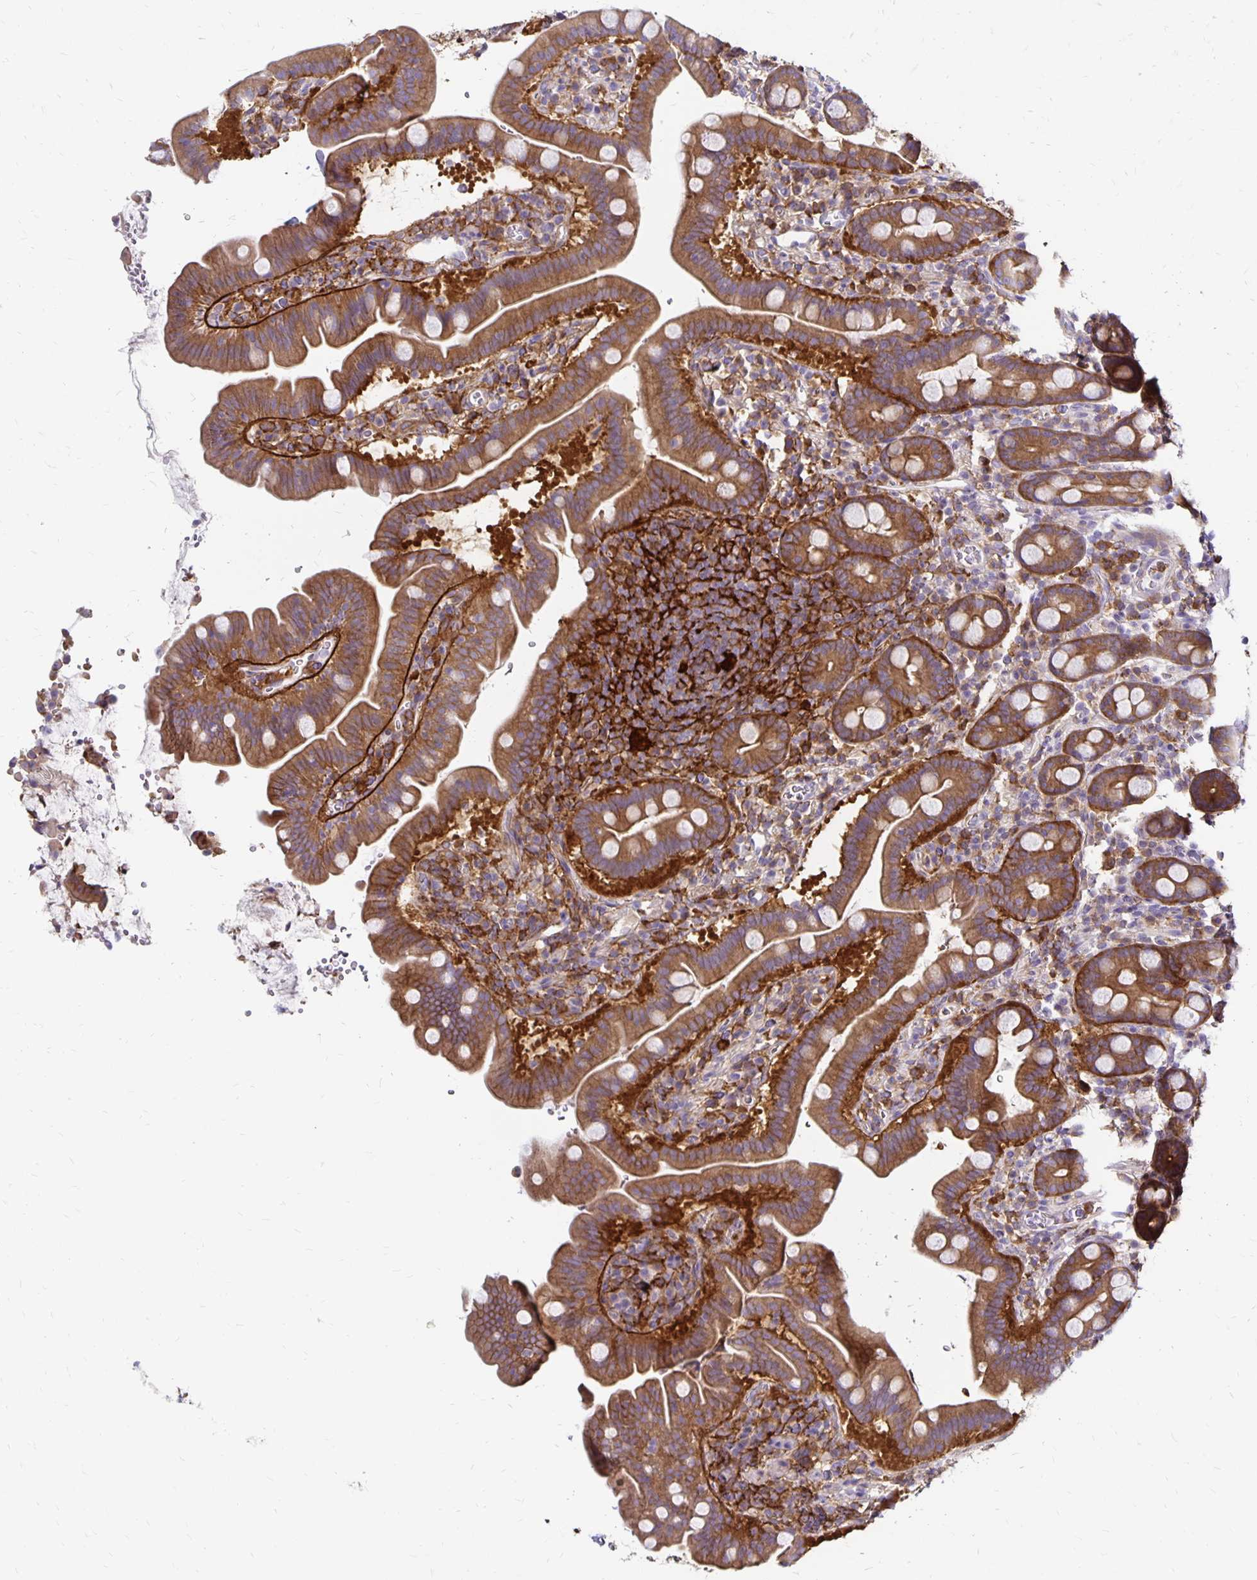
{"staining": {"intensity": "strong", "quantity": ">75%", "location": "cytoplasmic/membranous"}, "tissue": "small intestine", "cell_type": "Glandular cells", "image_type": "normal", "snomed": [{"axis": "morphology", "description": "Normal tissue, NOS"}, {"axis": "topography", "description": "Small intestine"}], "caption": "This histopathology image demonstrates immunohistochemistry staining of unremarkable small intestine, with high strong cytoplasmic/membranous positivity in approximately >75% of glandular cells.", "gene": "TNS3", "patient": {"sex": "male", "age": 26}}